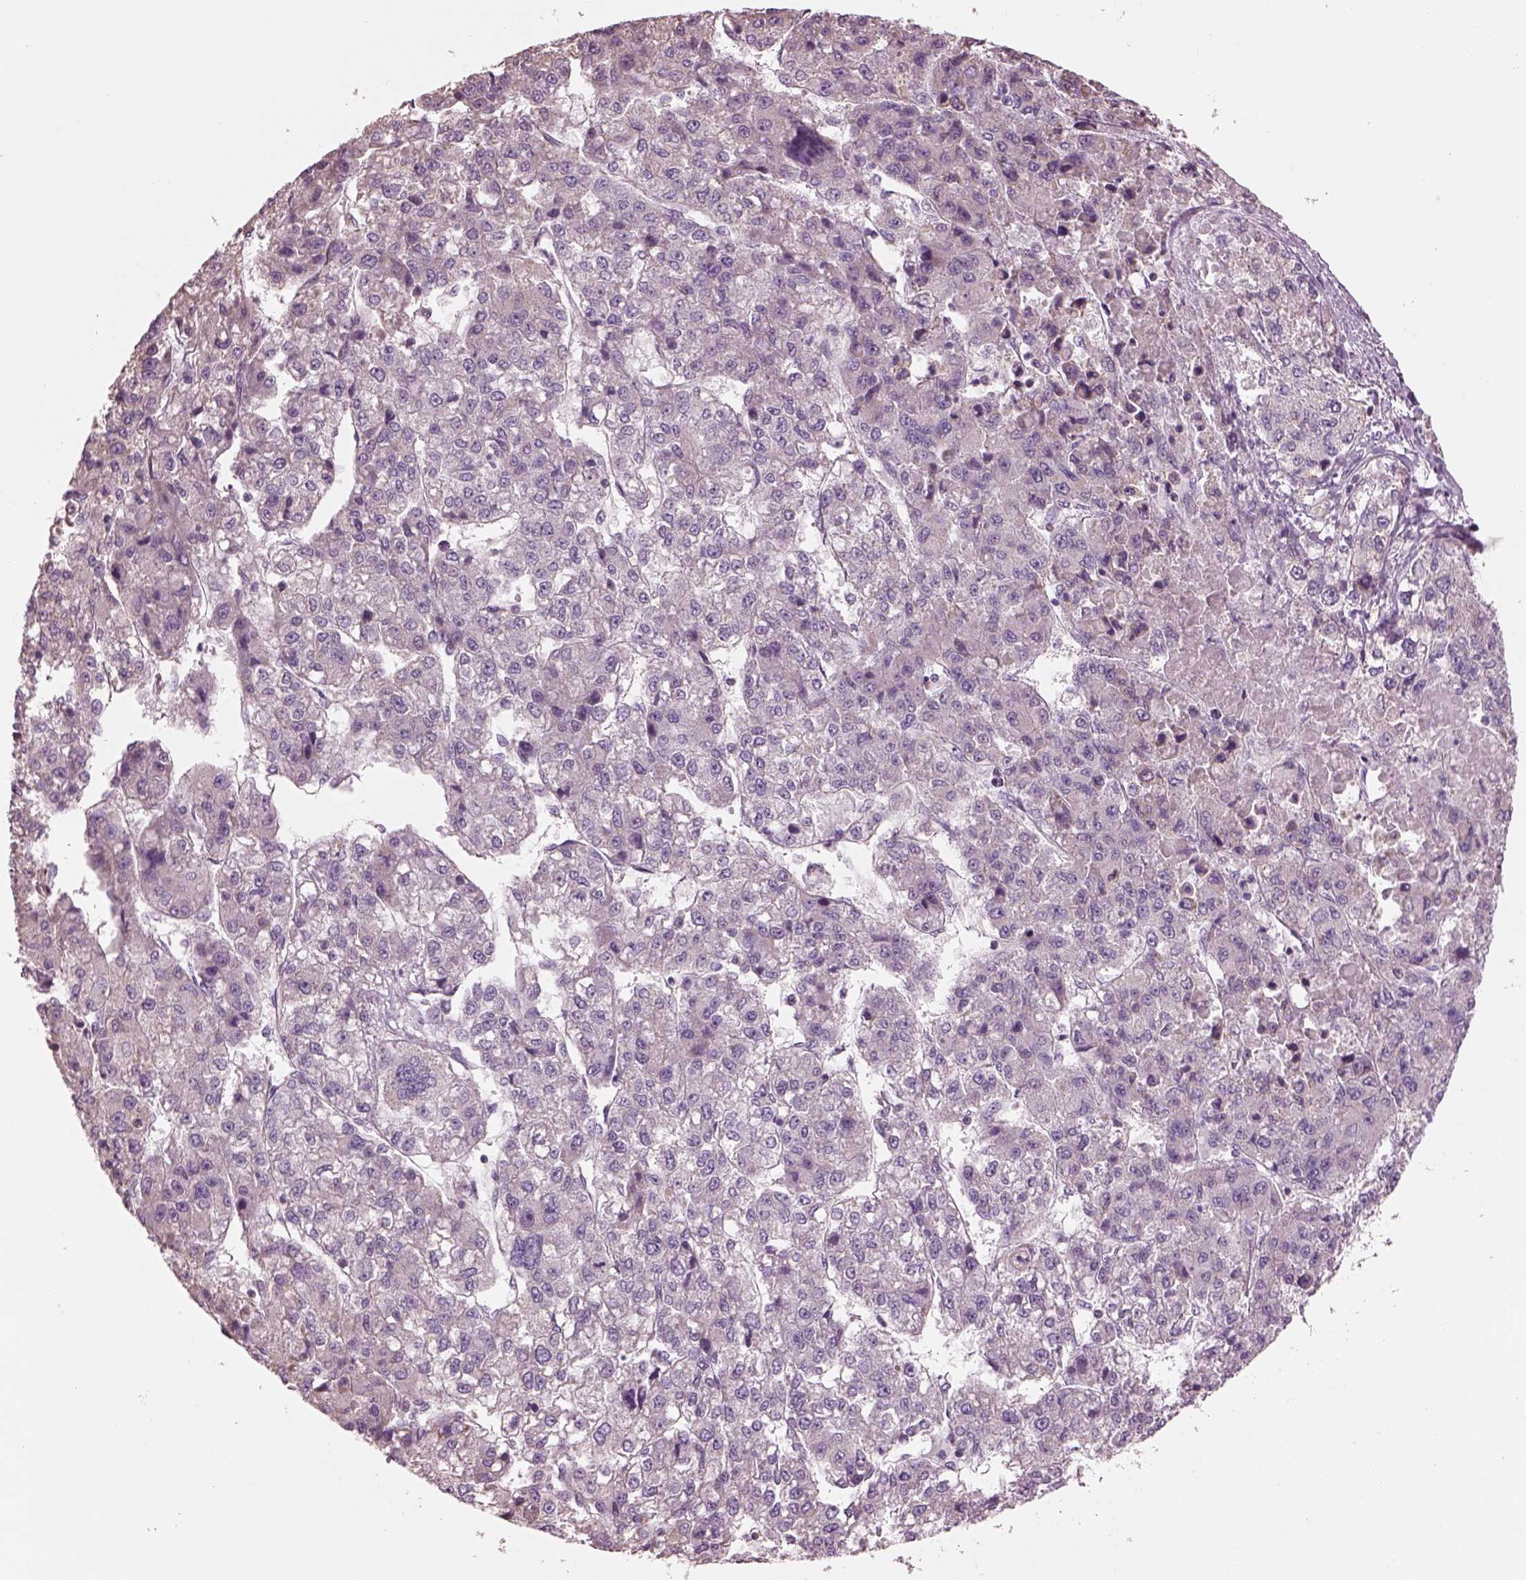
{"staining": {"intensity": "negative", "quantity": "none", "location": "none"}, "tissue": "liver cancer", "cell_type": "Tumor cells", "image_type": "cancer", "snomed": [{"axis": "morphology", "description": "Carcinoma, Hepatocellular, NOS"}, {"axis": "topography", "description": "Liver"}], "caption": "High magnification brightfield microscopy of liver hepatocellular carcinoma stained with DAB (brown) and counterstained with hematoxylin (blue): tumor cells show no significant expression. Nuclei are stained in blue.", "gene": "SPATA7", "patient": {"sex": "male", "age": 56}}